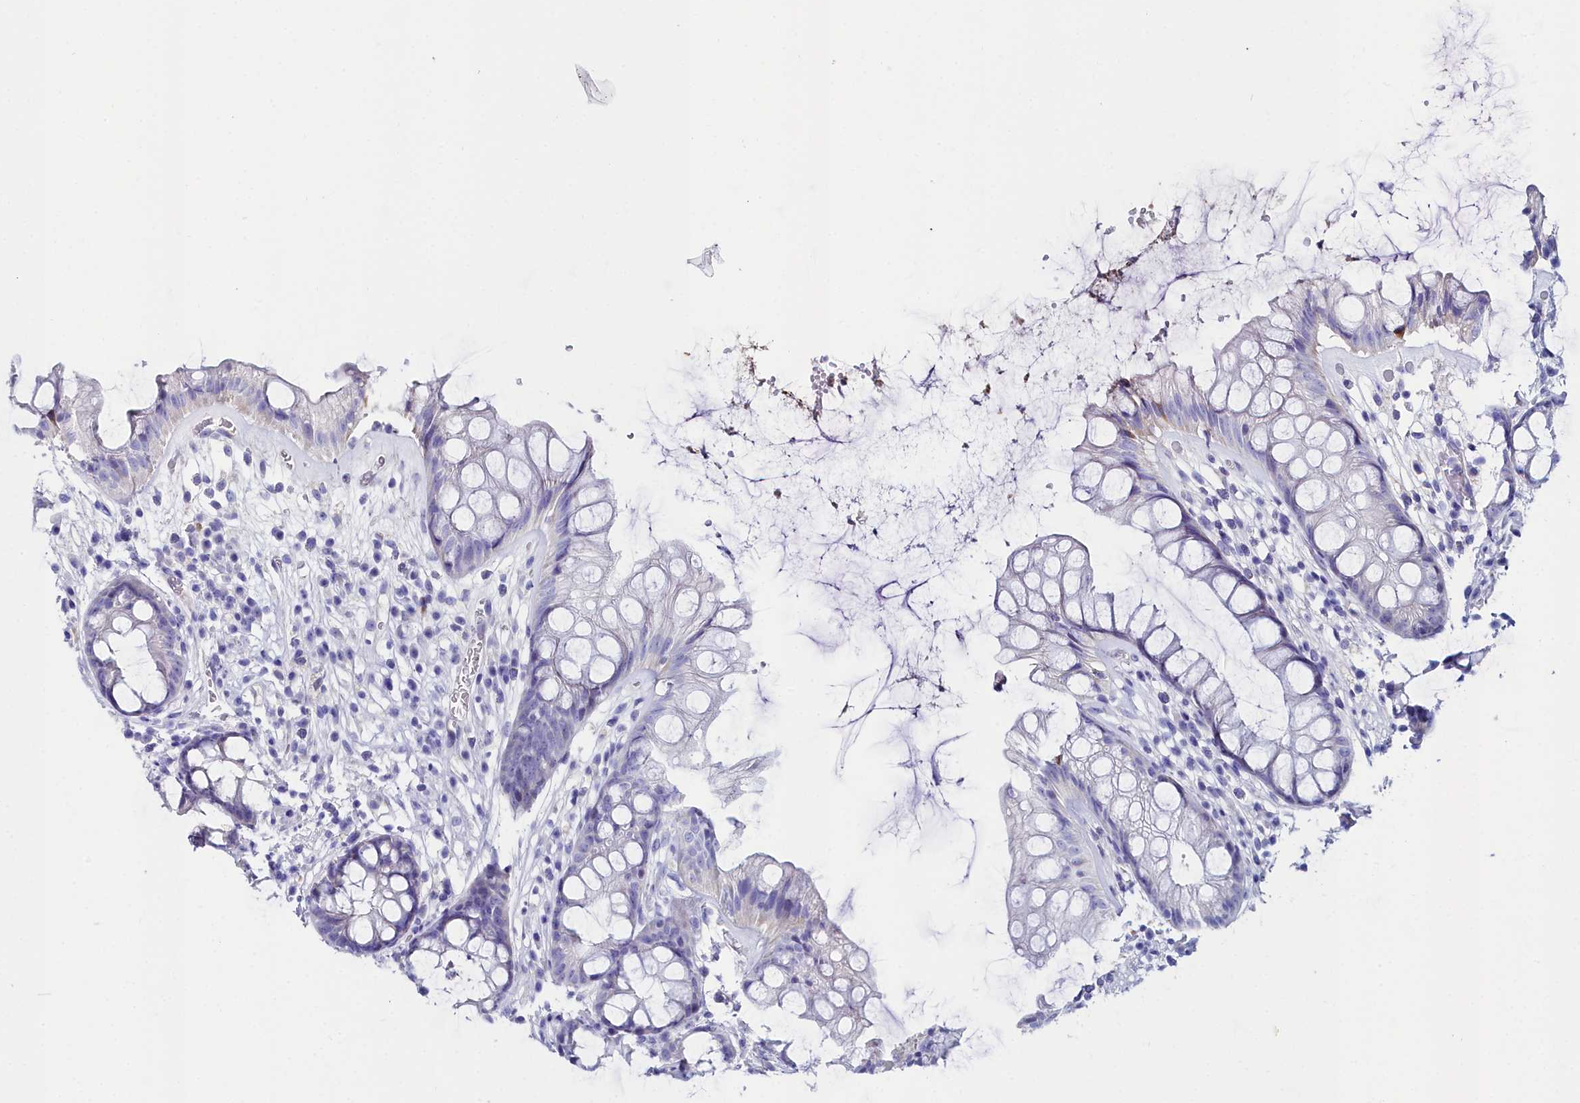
{"staining": {"intensity": "negative", "quantity": "none", "location": "none"}, "tissue": "rectum", "cell_type": "Glandular cells", "image_type": "normal", "snomed": [{"axis": "morphology", "description": "Normal tissue, NOS"}, {"axis": "topography", "description": "Rectum"}], "caption": "Micrograph shows no significant protein staining in glandular cells of normal rectum.", "gene": "SLC49A3", "patient": {"sex": "male", "age": 74}}